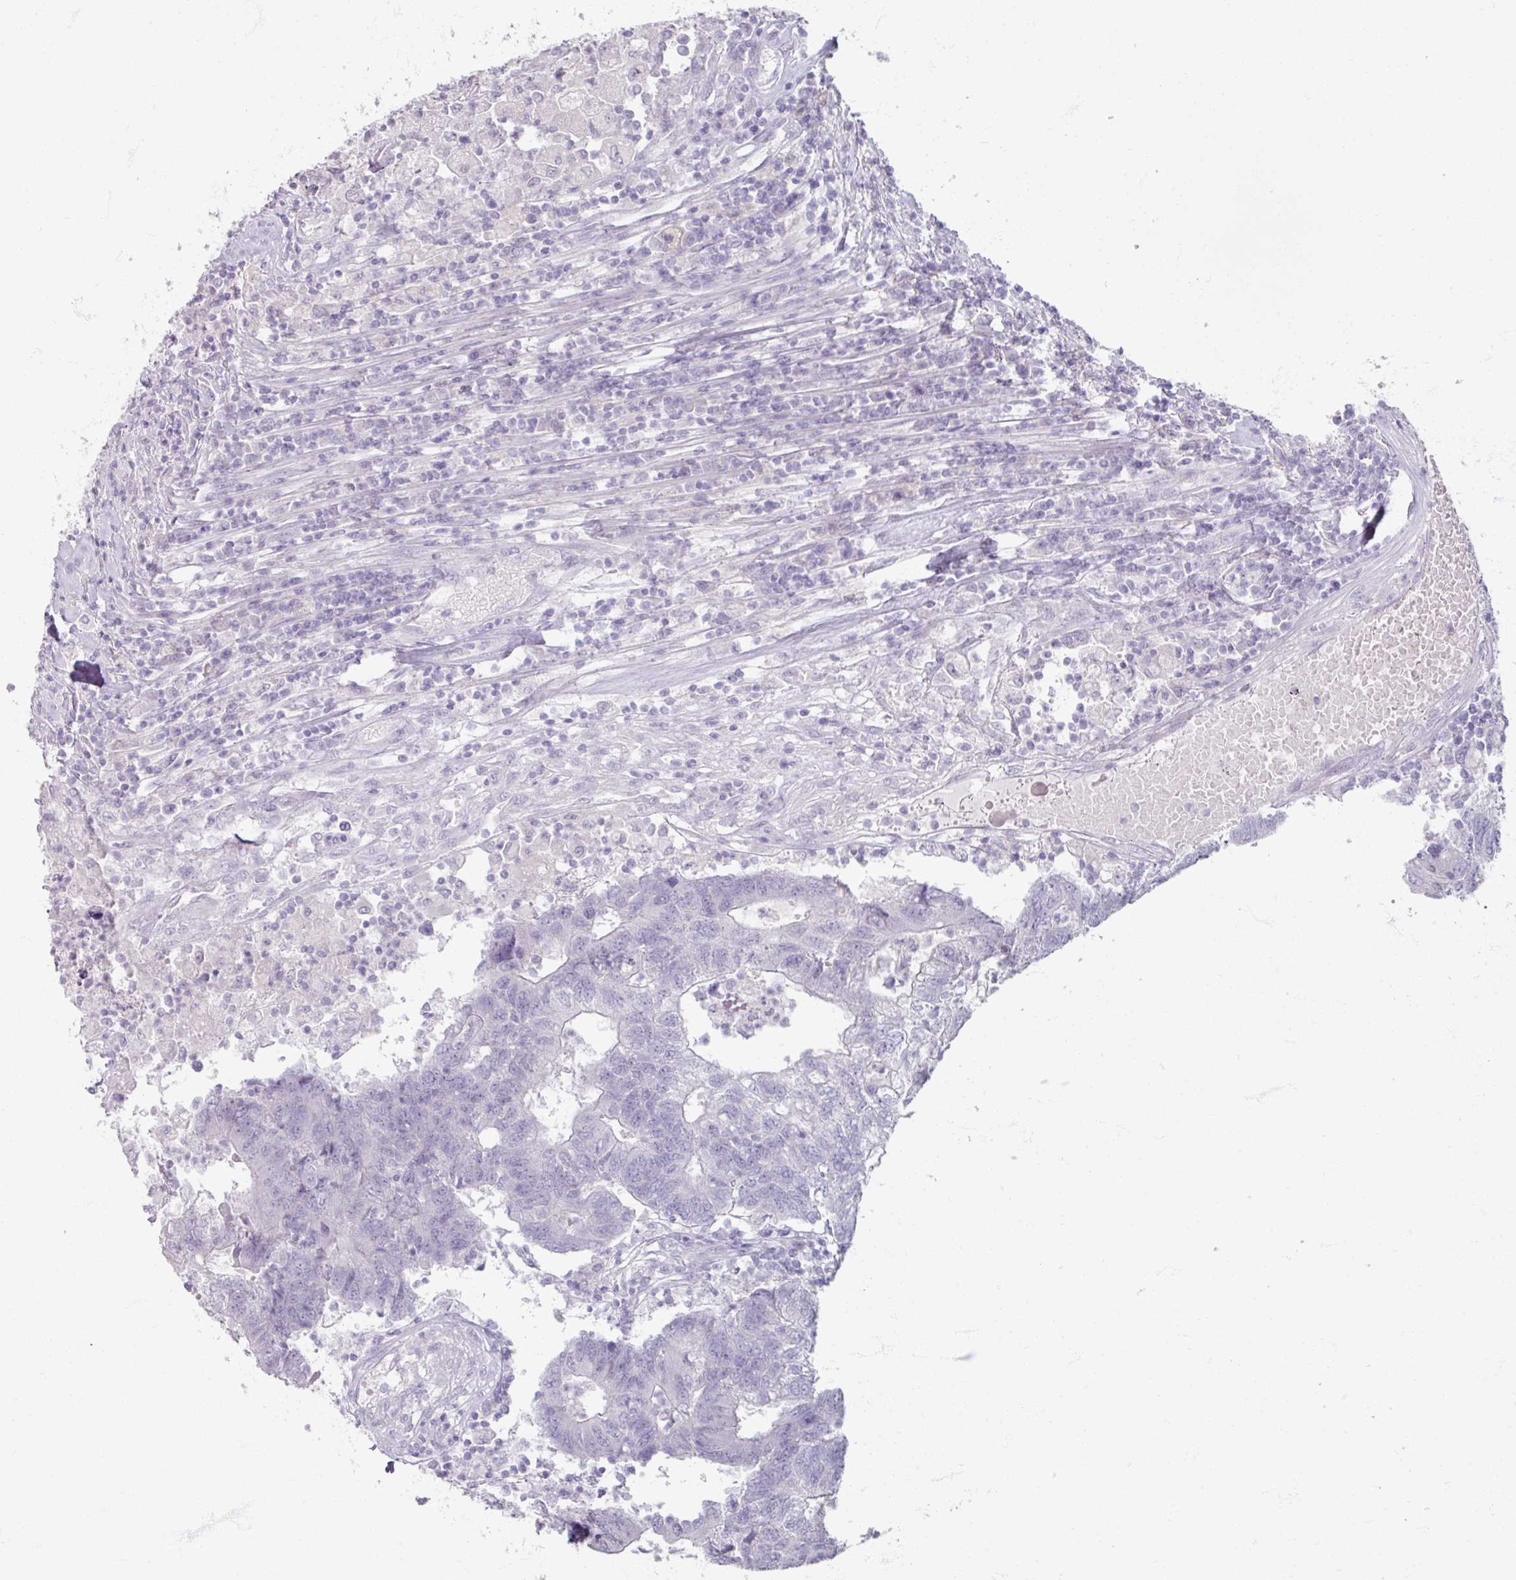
{"staining": {"intensity": "negative", "quantity": "none", "location": "none"}, "tissue": "colorectal cancer", "cell_type": "Tumor cells", "image_type": "cancer", "snomed": [{"axis": "morphology", "description": "Adenocarcinoma, NOS"}, {"axis": "topography", "description": "Colon"}], "caption": "This is an immunohistochemistry (IHC) image of colorectal cancer. There is no staining in tumor cells.", "gene": "TG", "patient": {"sex": "female", "age": 48}}